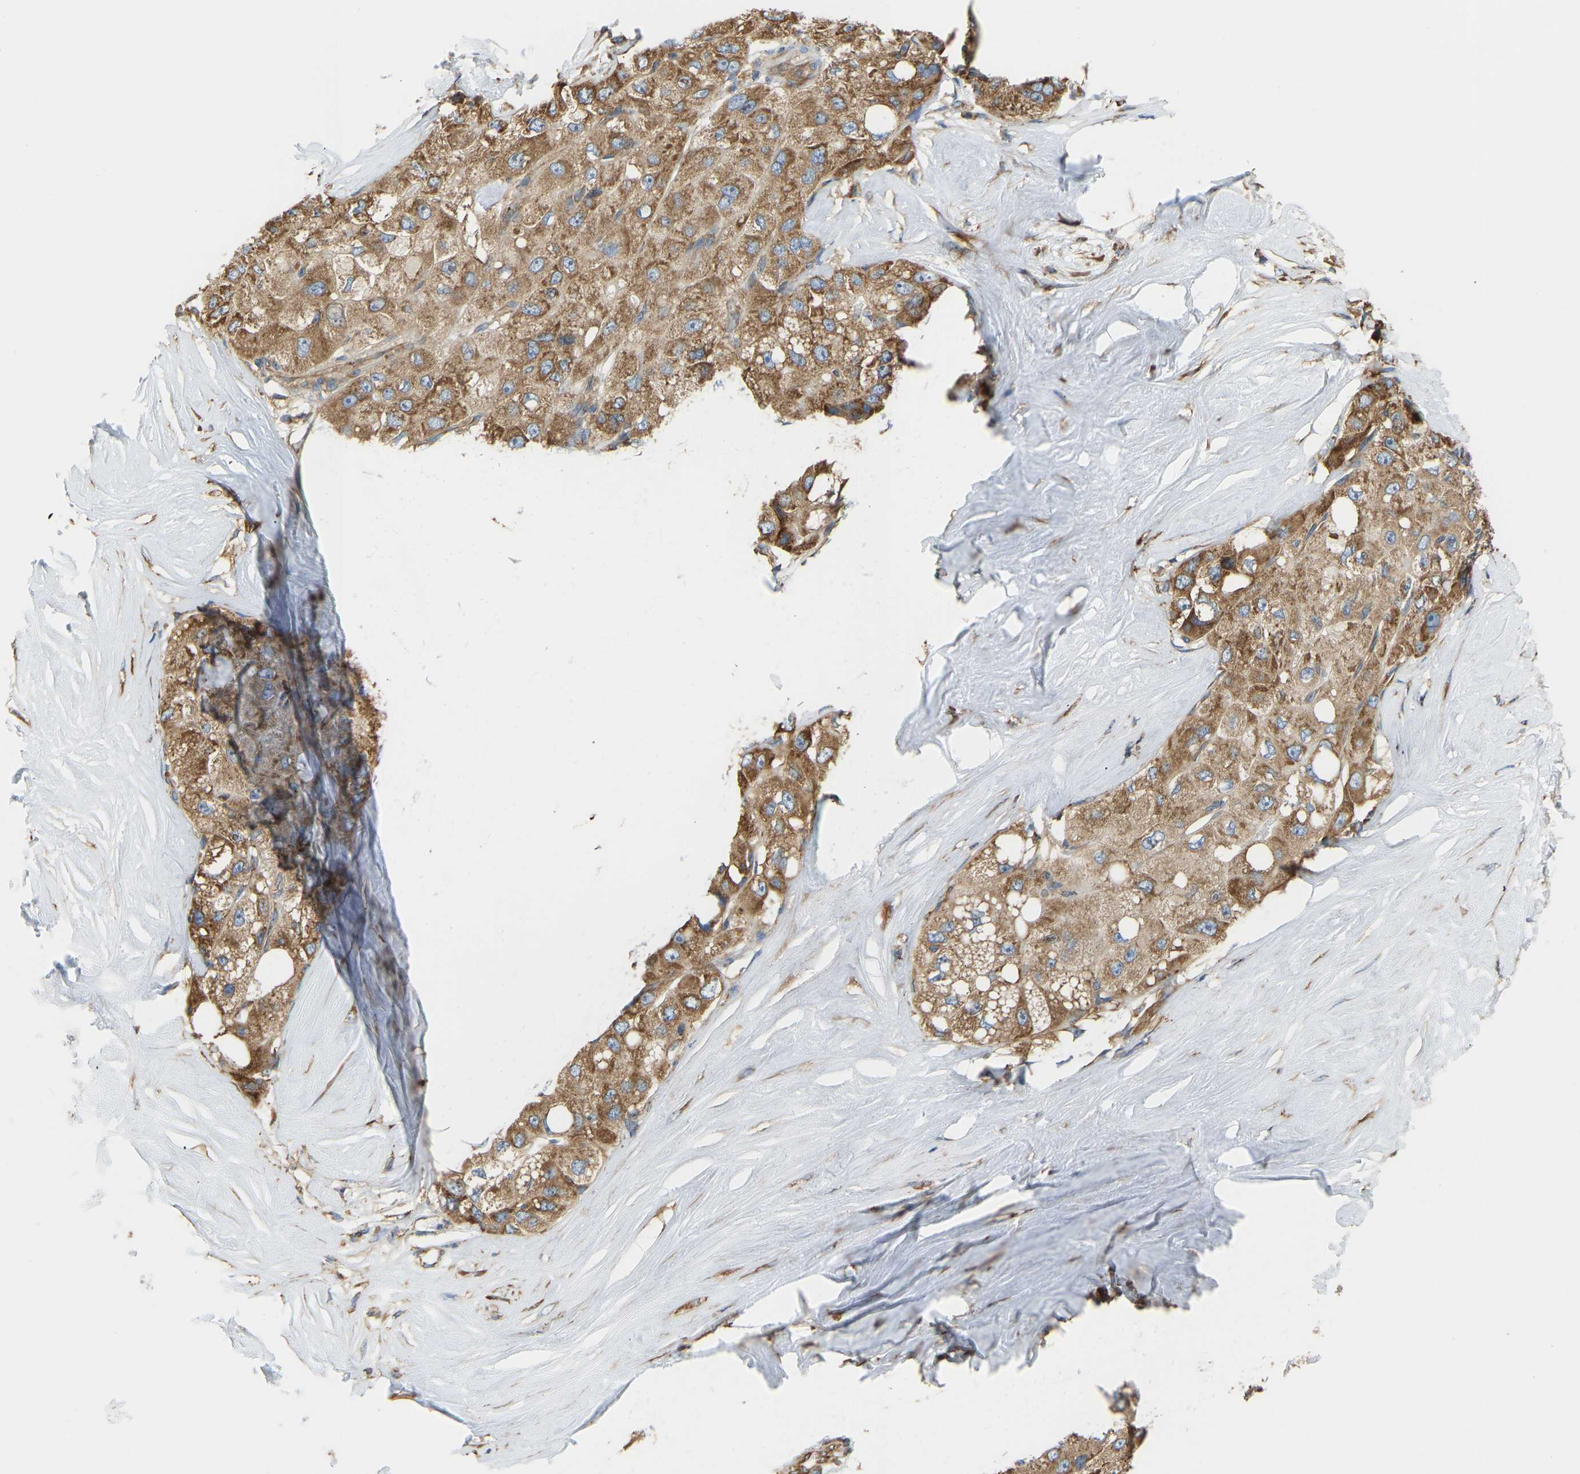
{"staining": {"intensity": "moderate", "quantity": ">75%", "location": "cytoplasmic/membranous"}, "tissue": "liver cancer", "cell_type": "Tumor cells", "image_type": "cancer", "snomed": [{"axis": "morphology", "description": "Carcinoma, Hepatocellular, NOS"}, {"axis": "topography", "description": "Liver"}], "caption": "This is an image of immunohistochemistry staining of liver cancer, which shows moderate positivity in the cytoplasmic/membranous of tumor cells.", "gene": "RPS6KB2", "patient": {"sex": "male", "age": 80}}